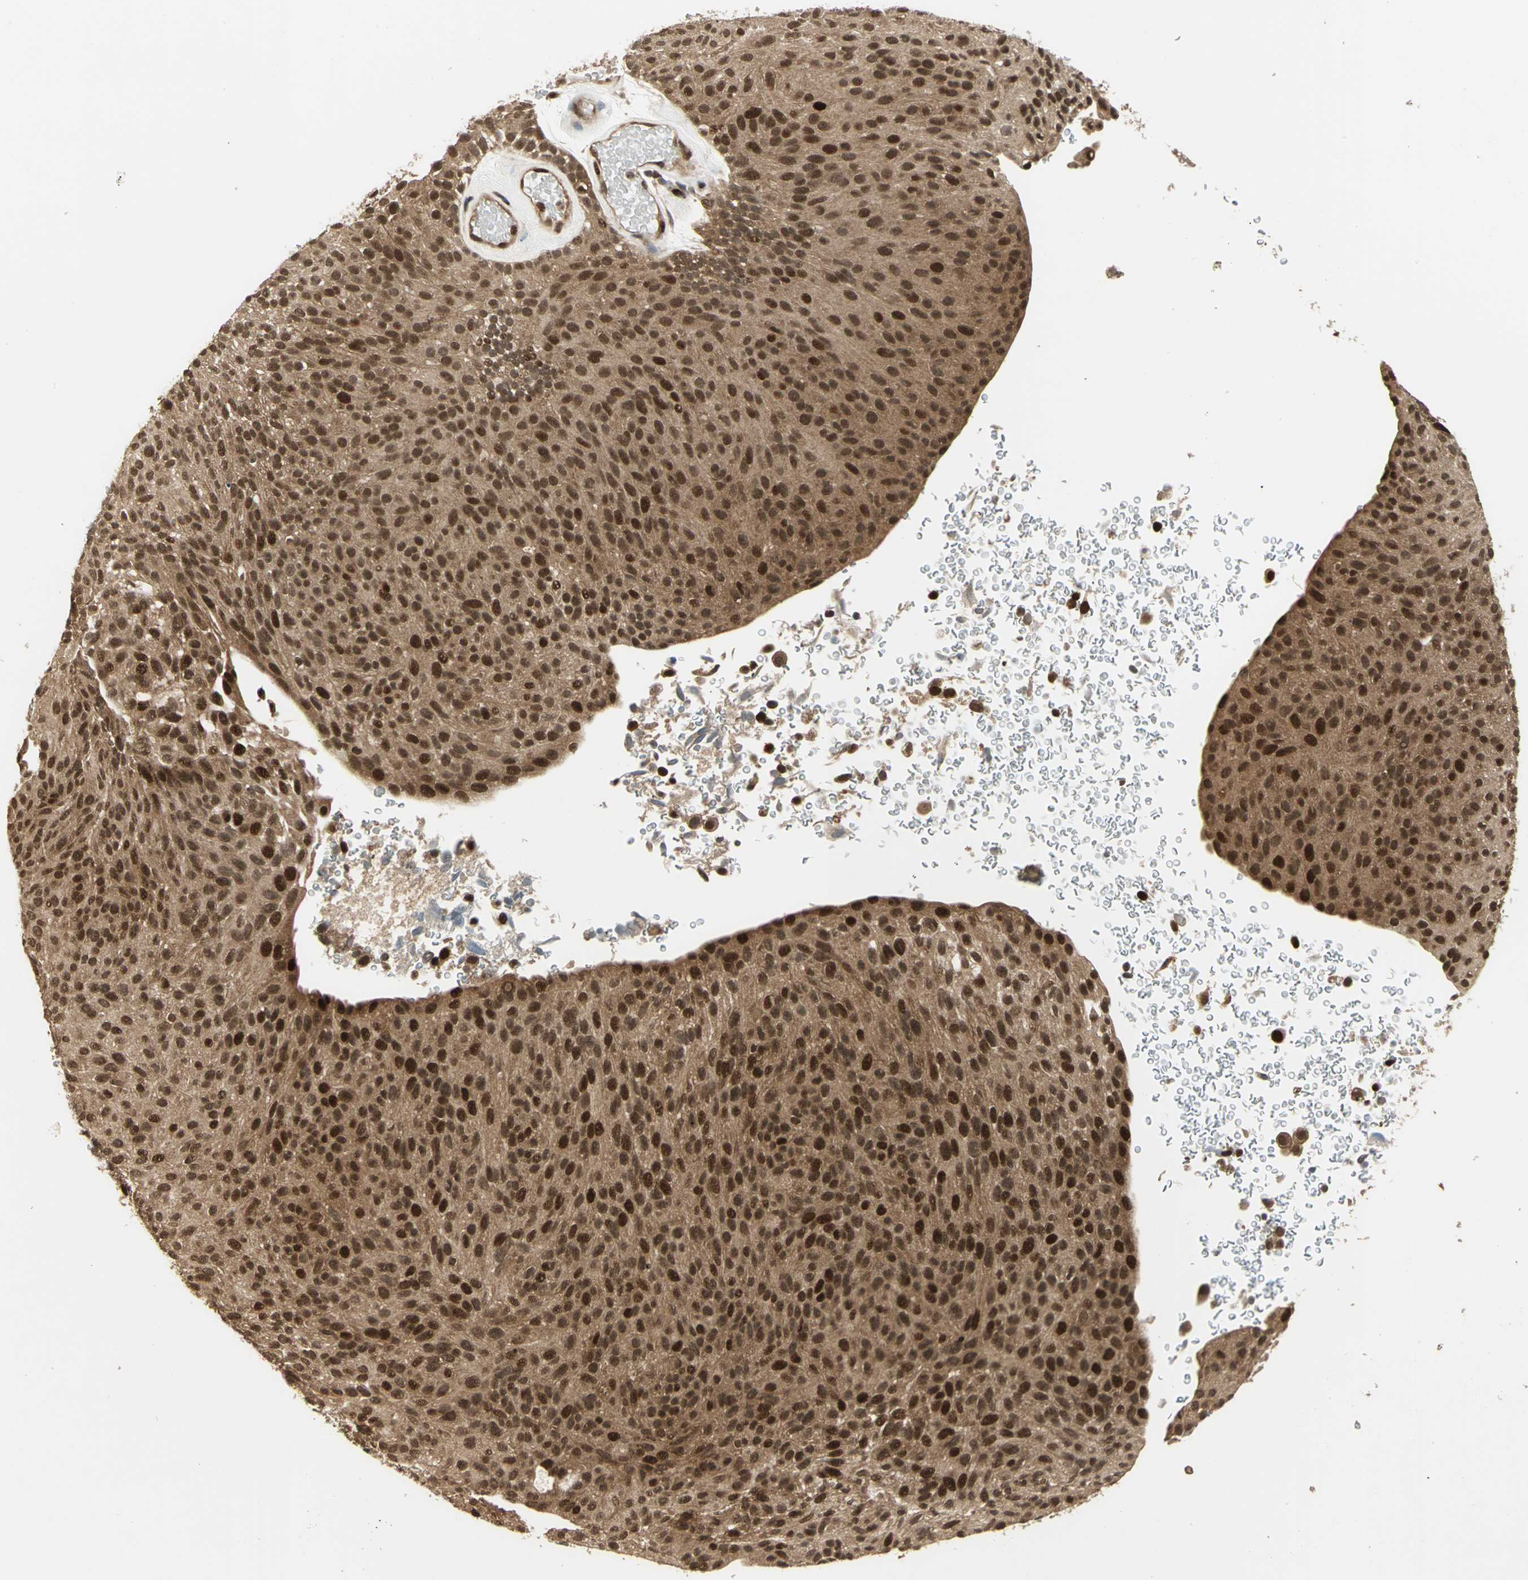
{"staining": {"intensity": "strong", "quantity": ">75%", "location": "cytoplasmic/membranous,nuclear"}, "tissue": "urothelial cancer", "cell_type": "Tumor cells", "image_type": "cancer", "snomed": [{"axis": "morphology", "description": "Urothelial carcinoma, Low grade"}, {"axis": "topography", "description": "Urinary bladder"}], "caption": "Low-grade urothelial carcinoma stained with a protein marker demonstrates strong staining in tumor cells.", "gene": "PSMC3", "patient": {"sex": "male", "age": 78}}